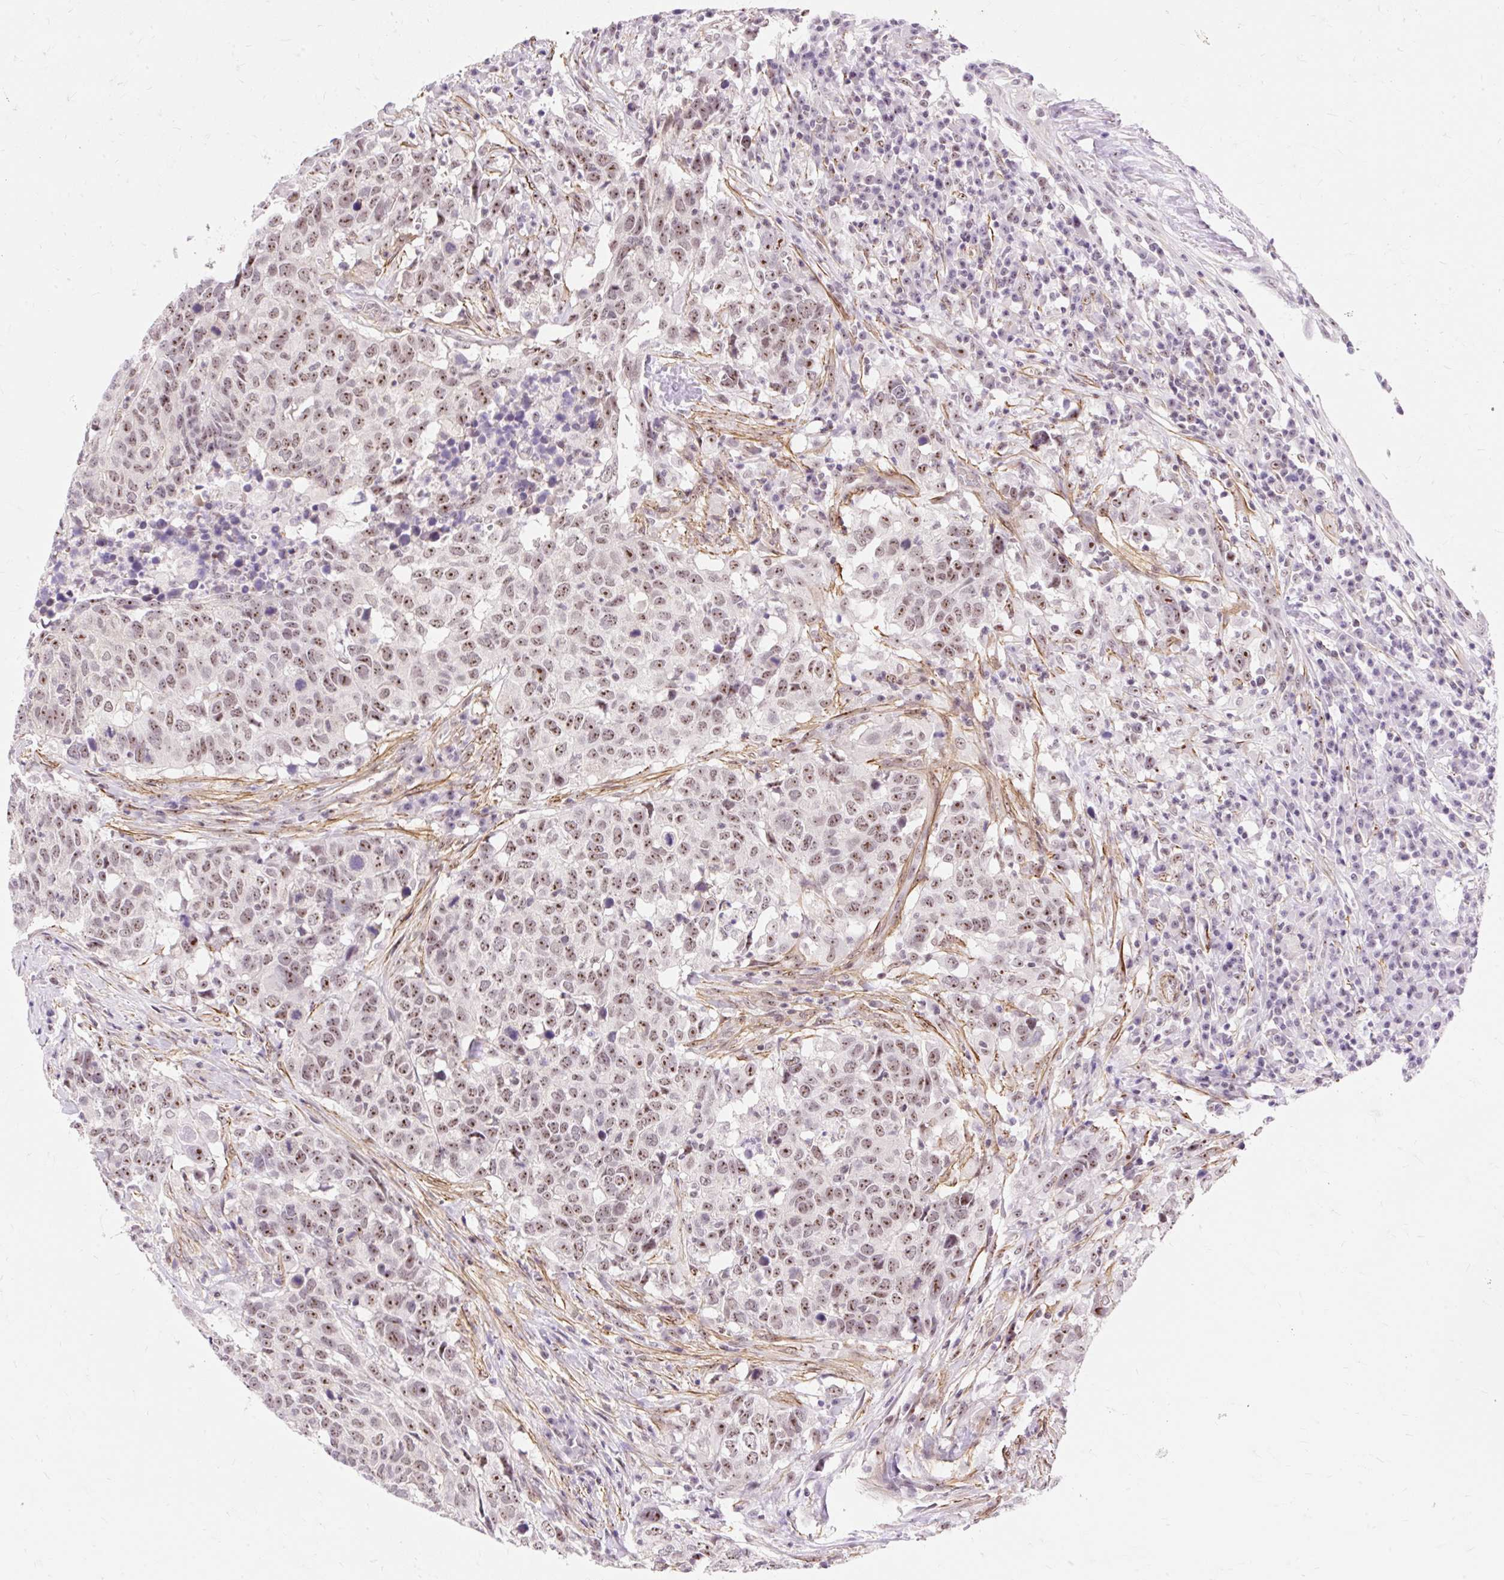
{"staining": {"intensity": "moderate", "quantity": ">75%", "location": "nuclear"}, "tissue": "head and neck cancer", "cell_type": "Tumor cells", "image_type": "cancer", "snomed": [{"axis": "morphology", "description": "Normal tissue, NOS"}, {"axis": "morphology", "description": "Squamous cell carcinoma, NOS"}, {"axis": "topography", "description": "Skeletal muscle"}, {"axis": "topography", "description": "Vascular tissue"}, {"axis": "topography", "description": "Peripheral nerve tissue"}, {"axis": "topography", "description": "Head-Neck"}], "caption": "Brown immunohistochemical staining in human head and neck squamous cell carcinoma demonstrates moderate nuclear positivity in approximately >75% of tumor cells.", "gene": "OBP2A", "patient": {"sex": "male", "age": 66}}